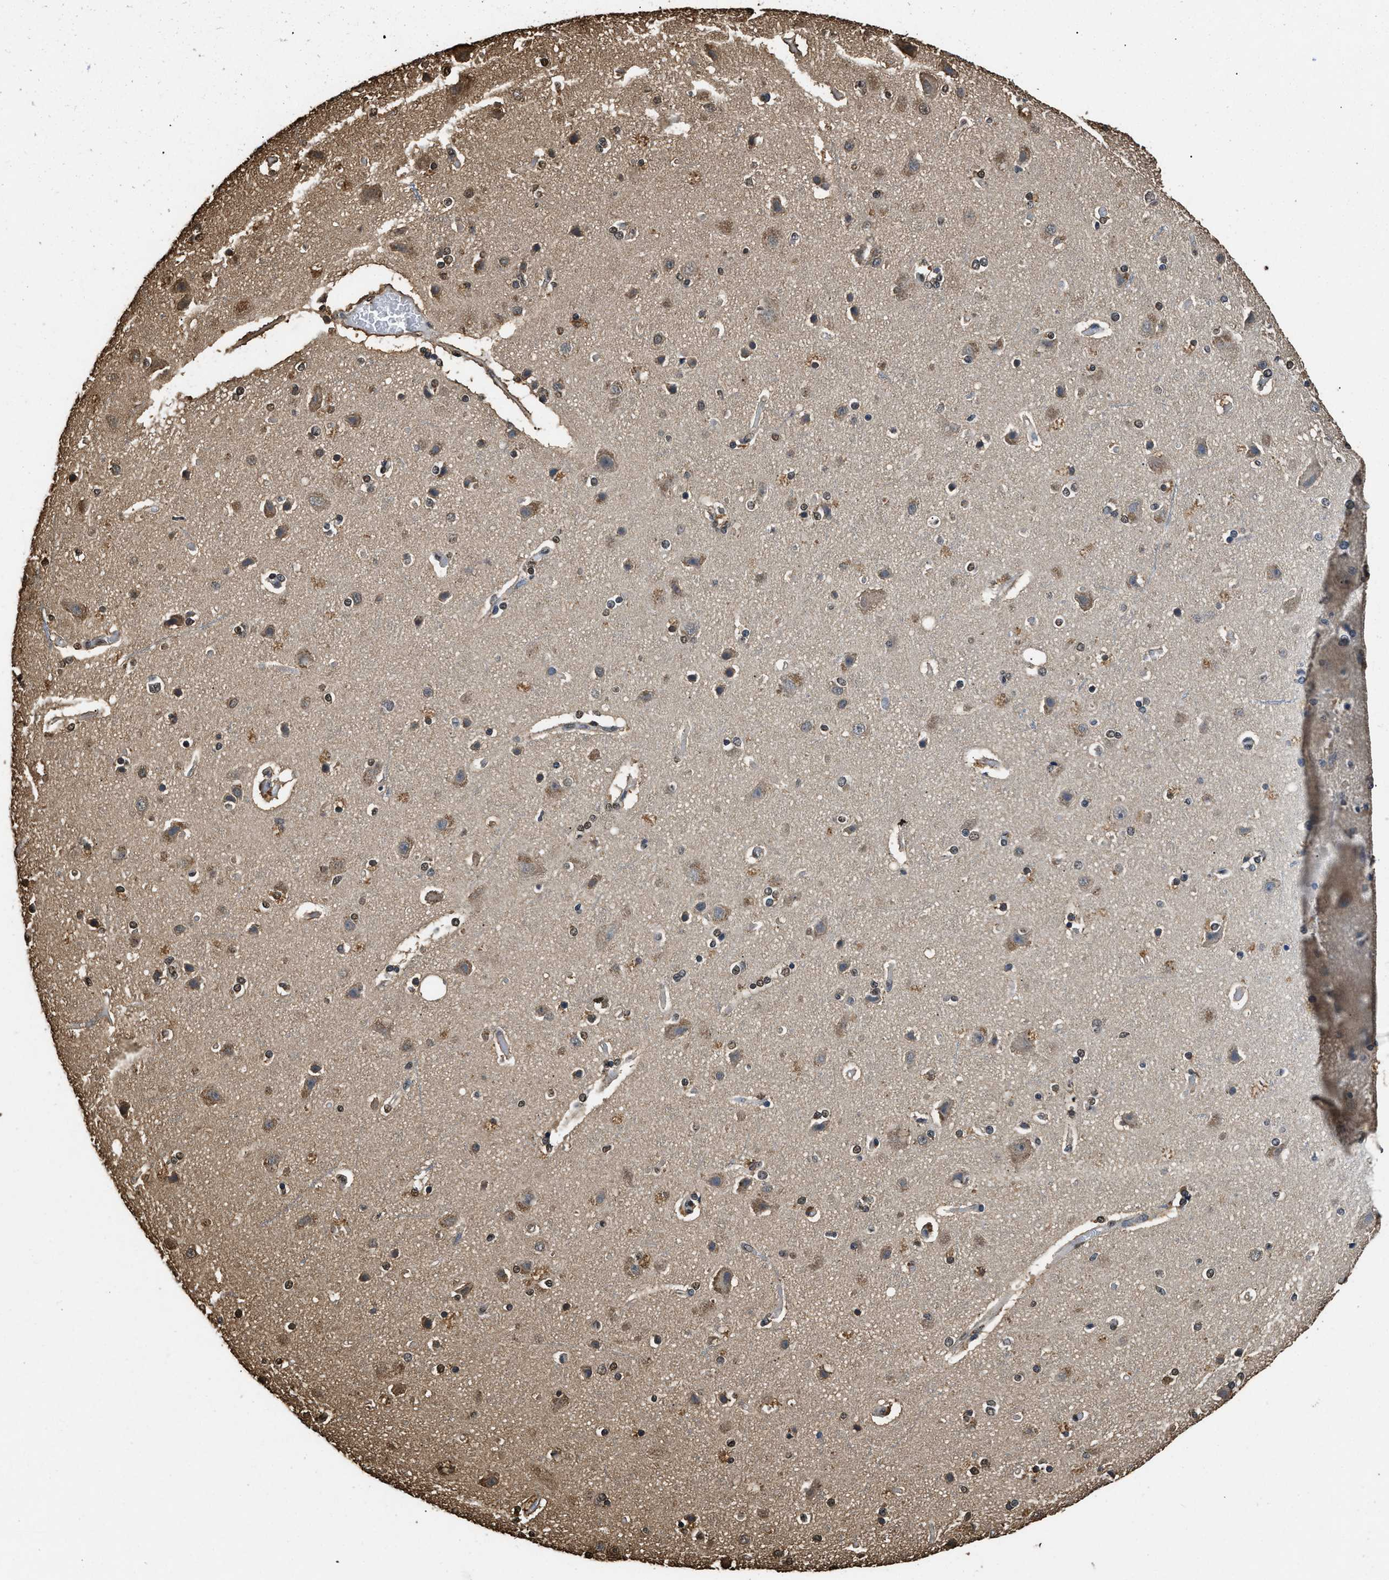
{"staining": {"intensity": "negative", "quantity": "none", "location": "none"}, "tissue": "cerebral cortex", "cell_type": "Endothelial cells", "image_type": "normal", "snomed": [{"axis": "morphology", "description": "Normal tissue, NOS"}, {"axis": "topography", "description": "Cerebral cortex"}], "caption": "The histopathology image exhibits no significant positivity in endothelial cells of cerebral cortex.", "gene": "GAPDH", "patient": {"sex": "female", "age": 54}}